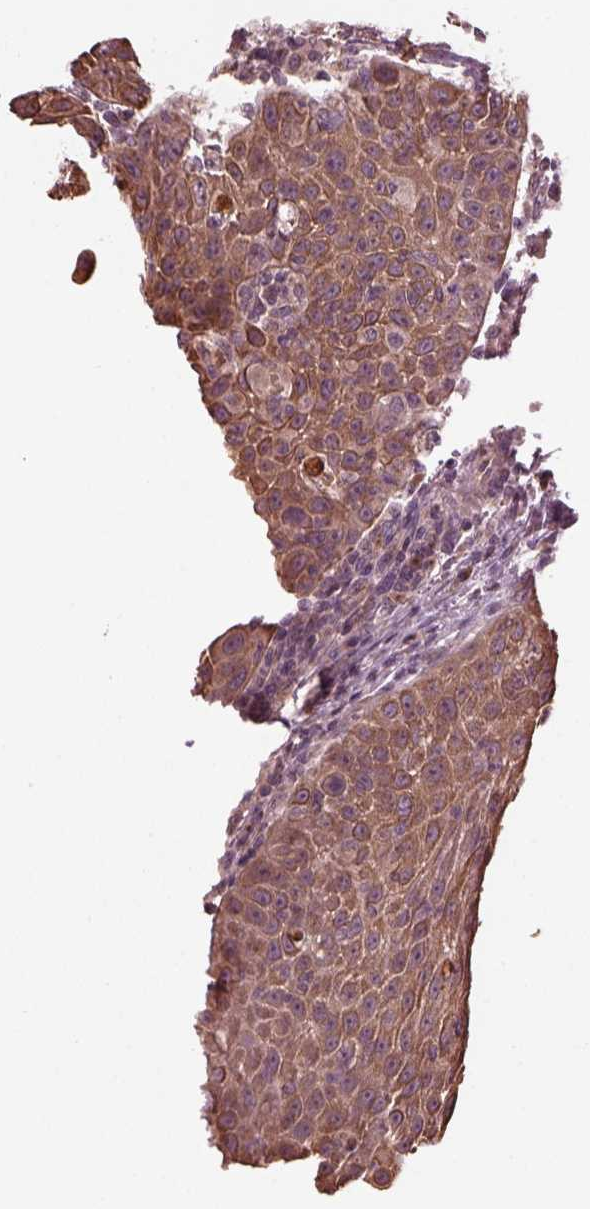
{"staining": {"intensity": "moderate", "quantity": ">75%", "location": "cytoplasmic/membranous"}, "tissue": "head and neck cancer", "cell_type": "Tumor cells", "image_type": "cancer", "snomed": [{"axis": "morphology", "description": "Squamous cell carcinoma, NOS"}, {"axis": "topography", "description": "Head-Neck"}], "caption": "Approximately >75% of tumor cells in head and neck squamous cell carcinoma display moderate cytoplasmic/membranous protein positivity as visualized by brown immunohistochemical staining.", "gene": "RUFY3", "patient": {"sex": "male", "age": 69}}